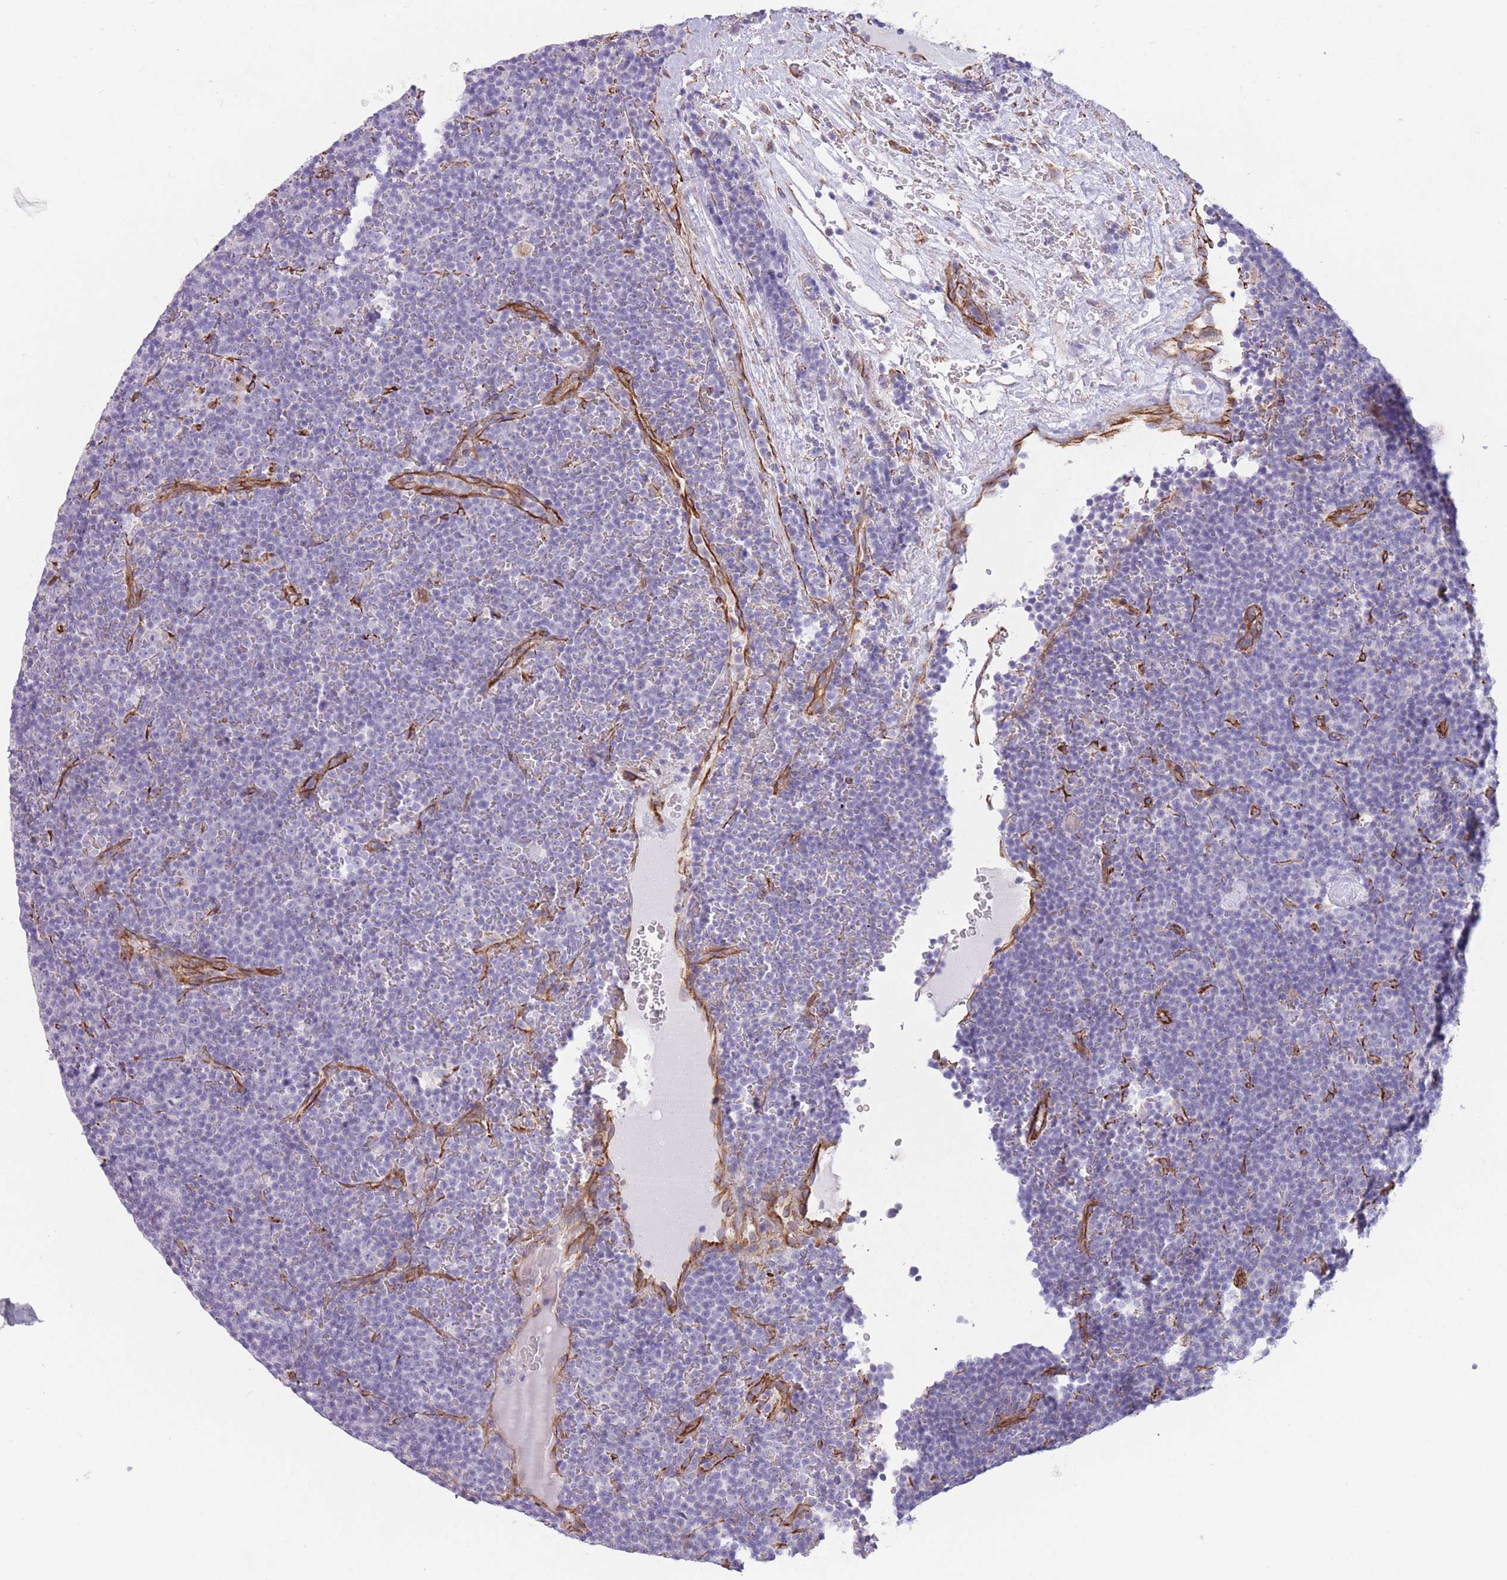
{"staining": {"intensity": "negative", "quantity": "none", "location": "none"}, "tissue": "lymphoma", "cell_type": "Tumor cells", "image_type": "cancer", "snomed": [{"axis": "morphology", "description": "Malignant lymphoma, non-Hodgkin's type, Low grade"}, {"axis": "topography", "description": "Lymph node"}], "caption": "Immunohistochemical staining of human lymphoma shows no significant expression in tumor cells. Brightfield microscopy of immunohistochemistry stained with DAB (3,3'-diaminobenzidine) (brown) and hematoxylin (blue), captured at high magnification.", "gene": "PTCD1", "patient": {"sex": "female", "age": 67}}